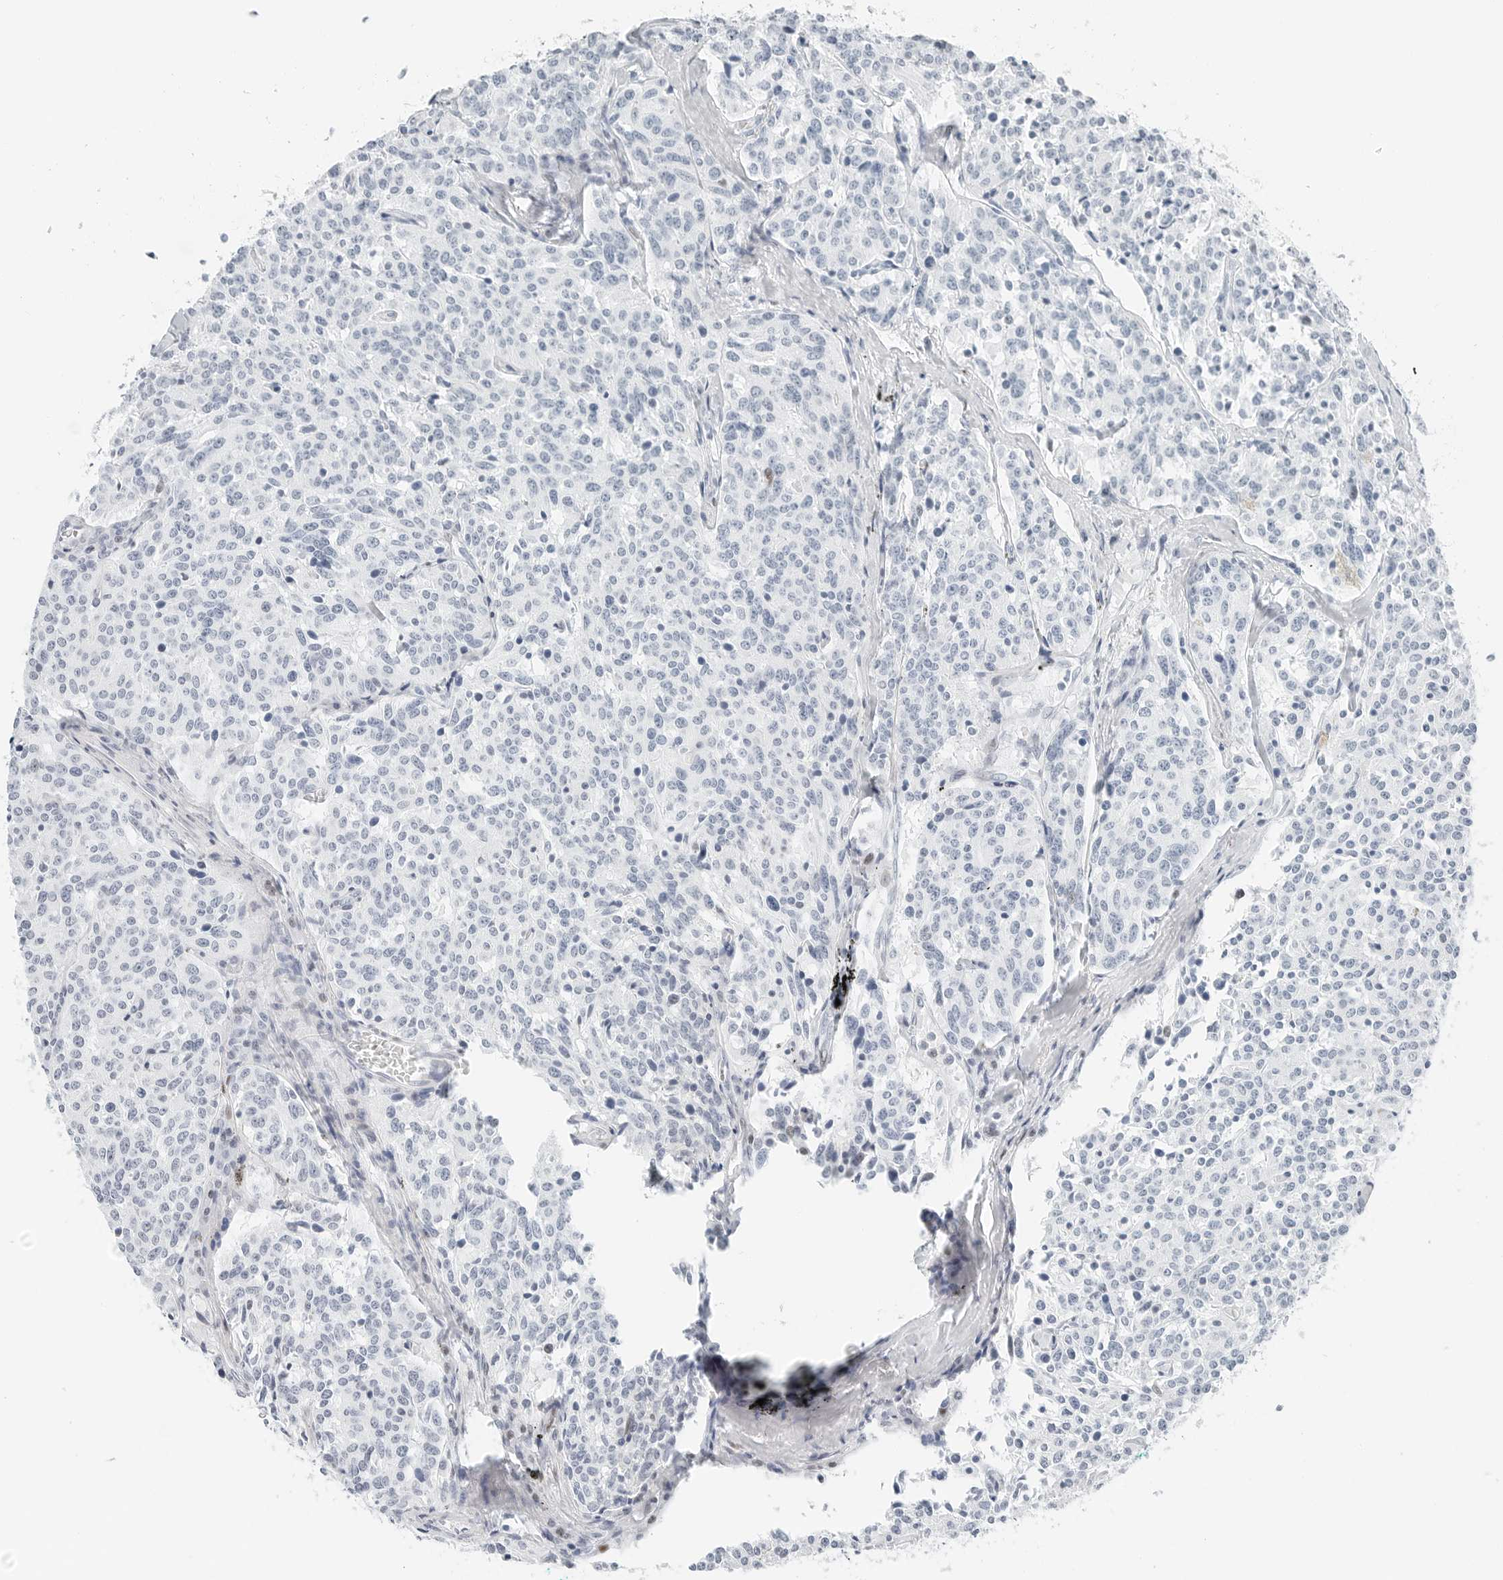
{"staining": {"intensity": "negative", "quantity": "none", "location": "none"}, "tissue": "carcinoid", "cell_type": "Tumor cells", "image_type": "cancer", "snomed": [{"axis": "morphology", "description": "Carcinoid, malignant, NOS"}, {"axis": "topography", "description": "Lung"}], "caption": "Malignant carcinoid was stained to show a protein in brown. There is no significant positivity in tumor cells. (DAB (3,3'-diaminobenzidine) immunohistochemistry visualized using brightfield microscopy, high magnification).", "gene": "NTMT2", "patient": {"sex": "female", "age": 46}}